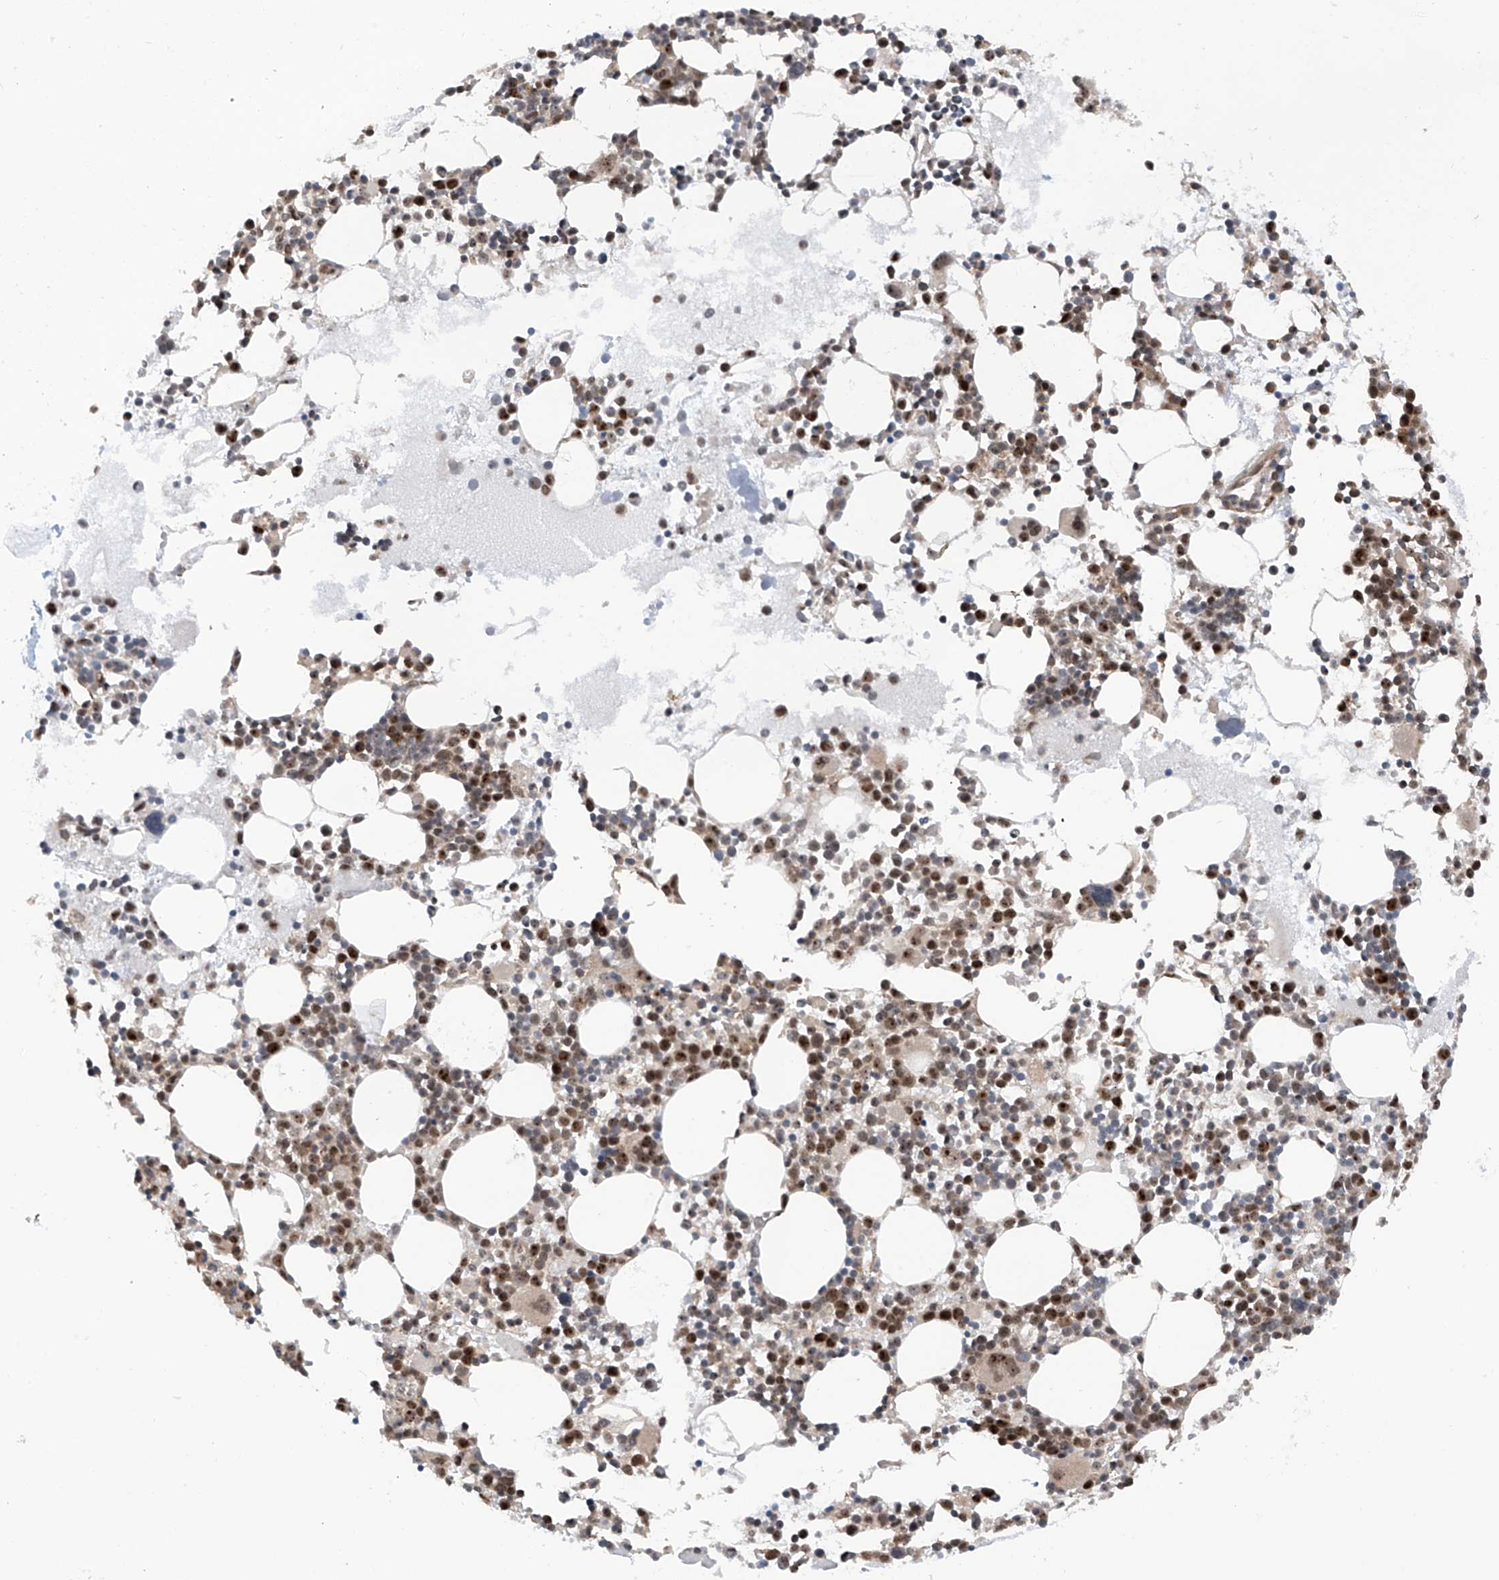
{"staining": {"intensity": "moderate", "quantity": "25%-75%", "location": "nuclear"}, "tissue": "bone marrow", "cell_type": "Hematopoietic cells", "image_type": "normal", "snomed": [{"axis": "morphology", "description": "Normal tissue, NOS"}, {"axis": "topography", "description": "Bone marrow"}], "caption": "High-magnification brightfield microscopy of normal bone marrow stained with DAB (brown) and counterstained with hematoxylin (blue). hematopoietic cells exhibit moderate nuclear positivity is present in about25%-75% of cells.", "gene": "C1orf131", "patient": {"sex": "female", "age": 62}}